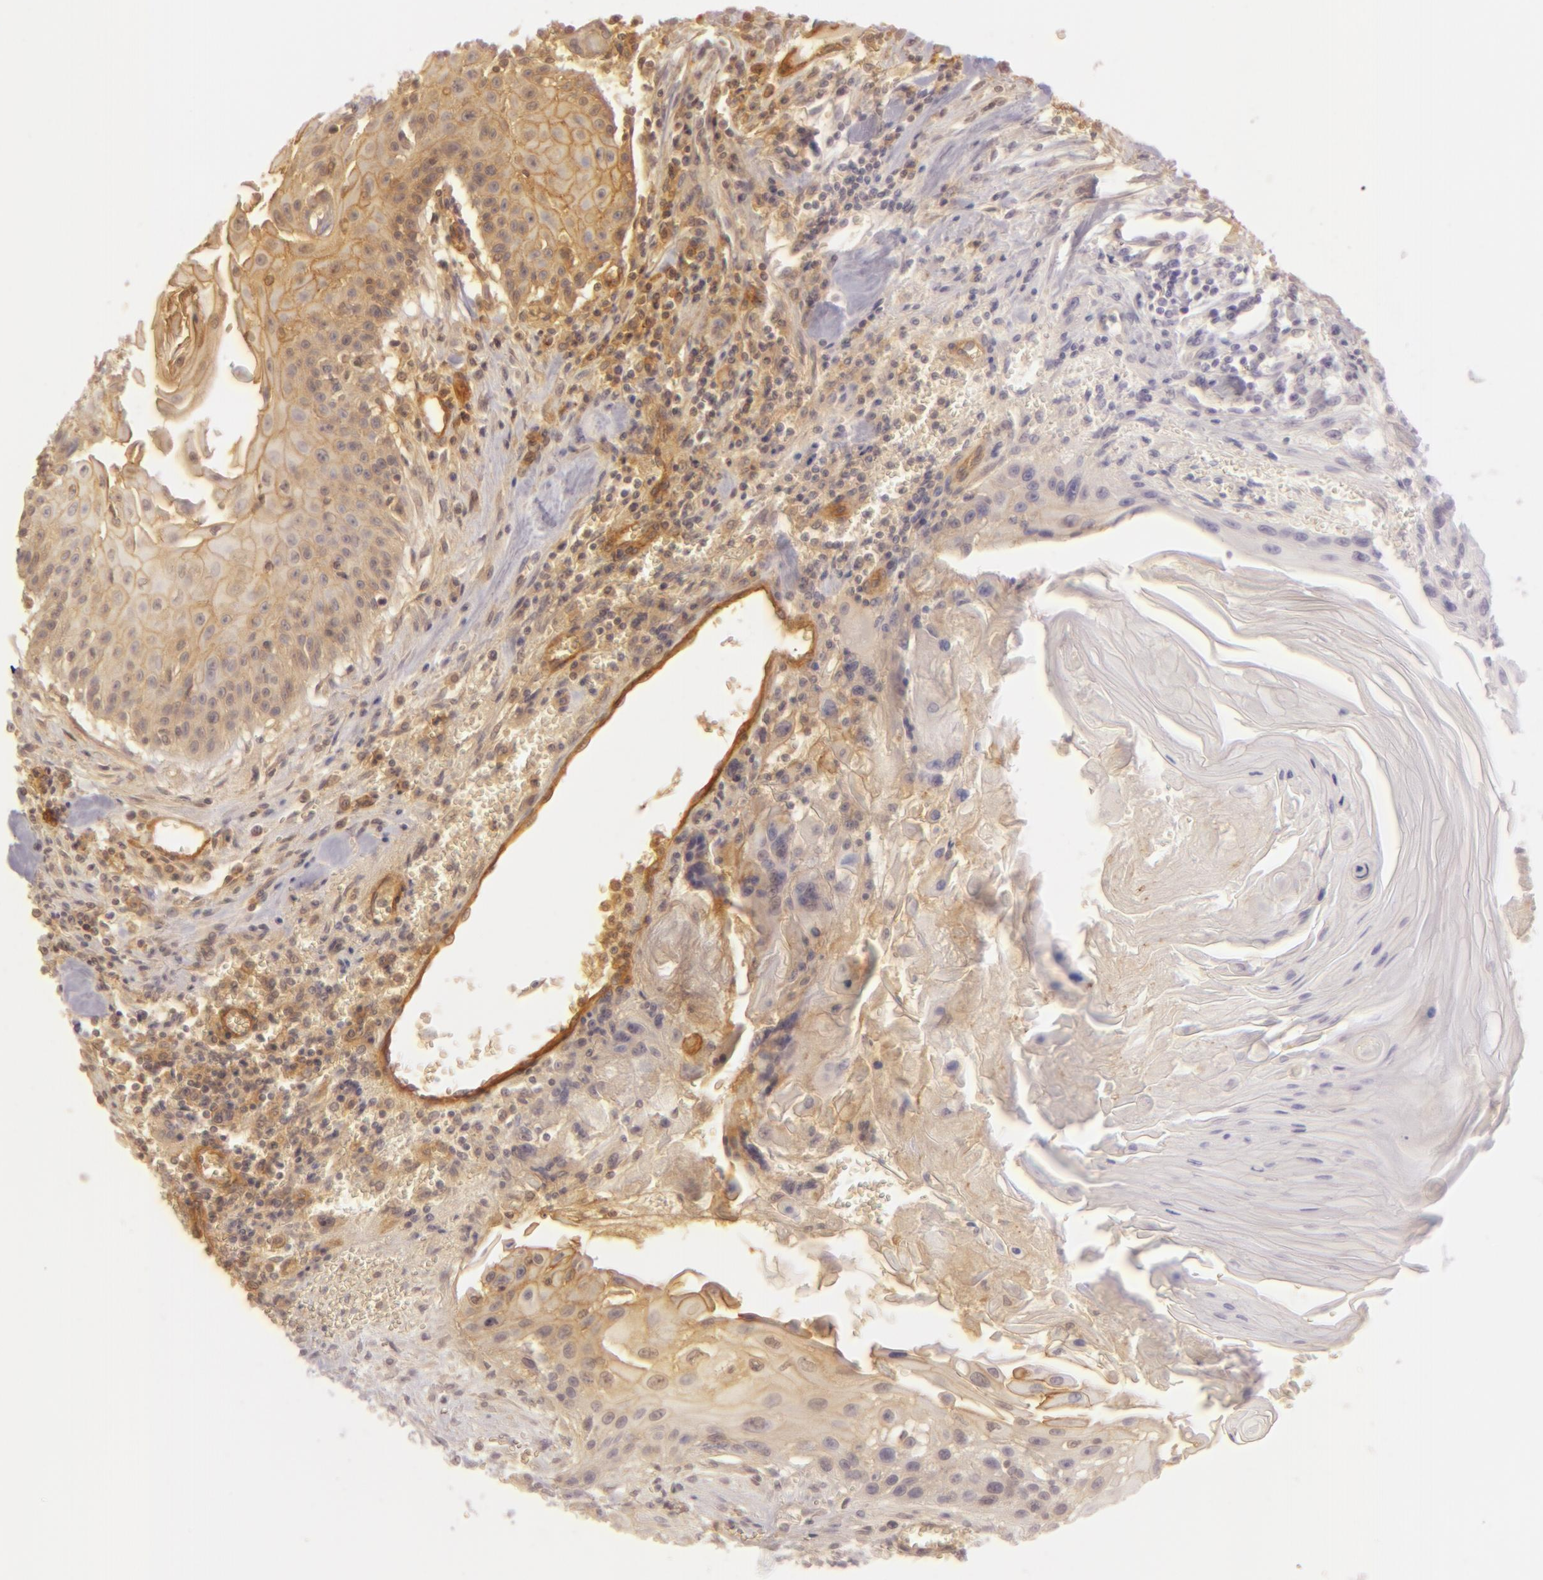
{"staining": {"intensity": "weak", "quantity": "25%-75%", "location": "cytoplasmic/membranous"}, "tissue": "head and neck cancer", "cell_type": "Tumor cells", "image_type": "cancer", "snomed": [{"axis": "morphology", "description": "Squamous cell carcinoma, NOS"}, {"axis": "morphology", "description": "Squamous cell carcinoma, metastatic, NOS"}, {"axis": "topography", "description": "Lymph node"}, {"axis": "topography", "description": "Salivary gland"}, {"axis": "topography", "description": "Head-Neck"}], "caption": "IHC of metastatic squamous cell carcinoma (head and neck) exhibits low levels of weak cytoplasmic/membranous staining in about 25%-75% of tumor cells. The protein is shown in brown color, while the nuclei are stained blue.", "gene": "CD59", "patient": {"sex": "female", "age": 74}}